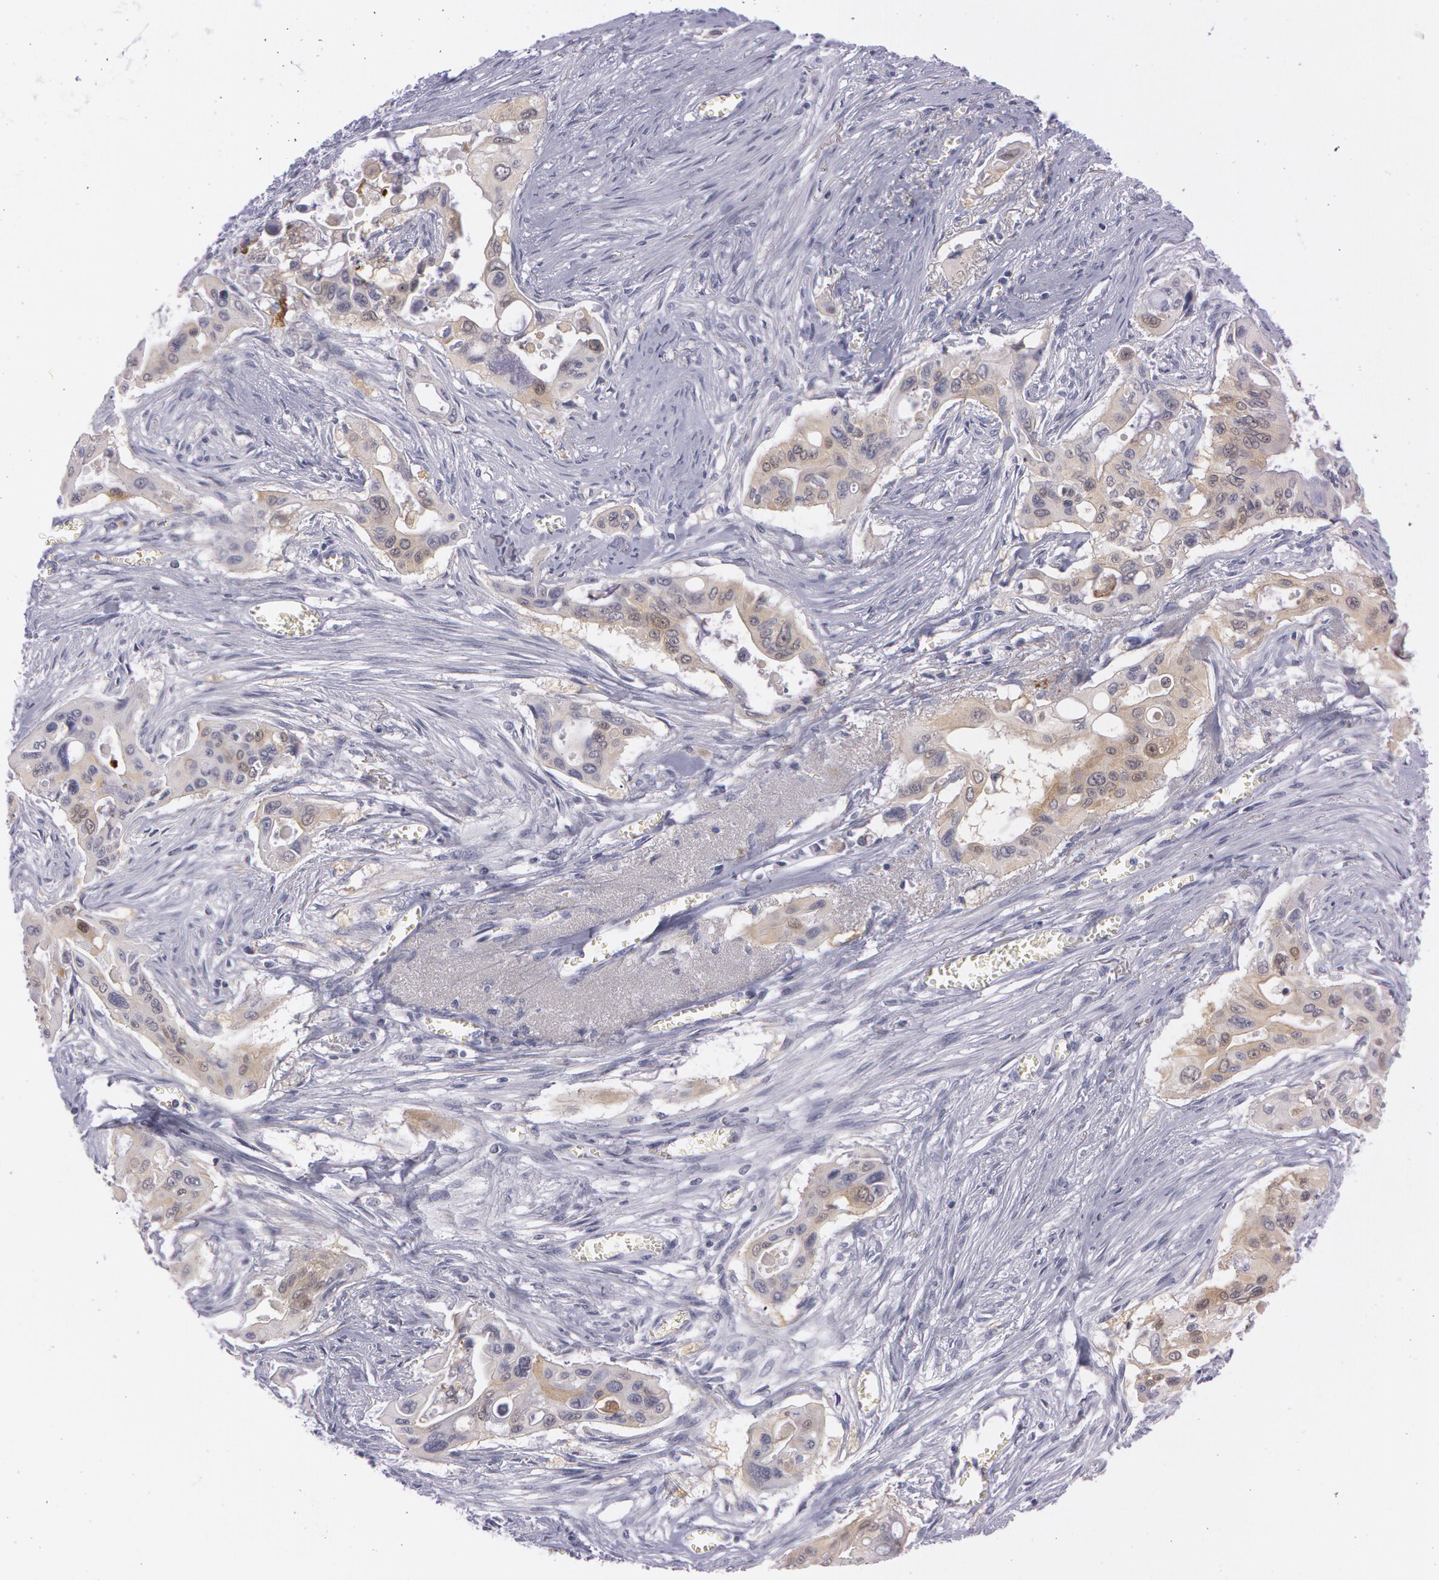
{"staining": {"intensity": "weak", "quantity": "<25%", "location": "cytoplasmic/membranous"}, "tissue": "pancreatic cancer", "cell_type": "Tumor cells", "image_type": "cancer", "snomed": [{"axis": "morphology", "description": "Adenocarcinoma, NOS"}, {"axis": "topography", "description": "Pancreas"}], "caption": "Immunohistochemical staining of pancreatic cancer demonstrates no significant staining in tumor cells.", "gene": "IL1RN", "patient": {"sex": "male", "age": 77}}